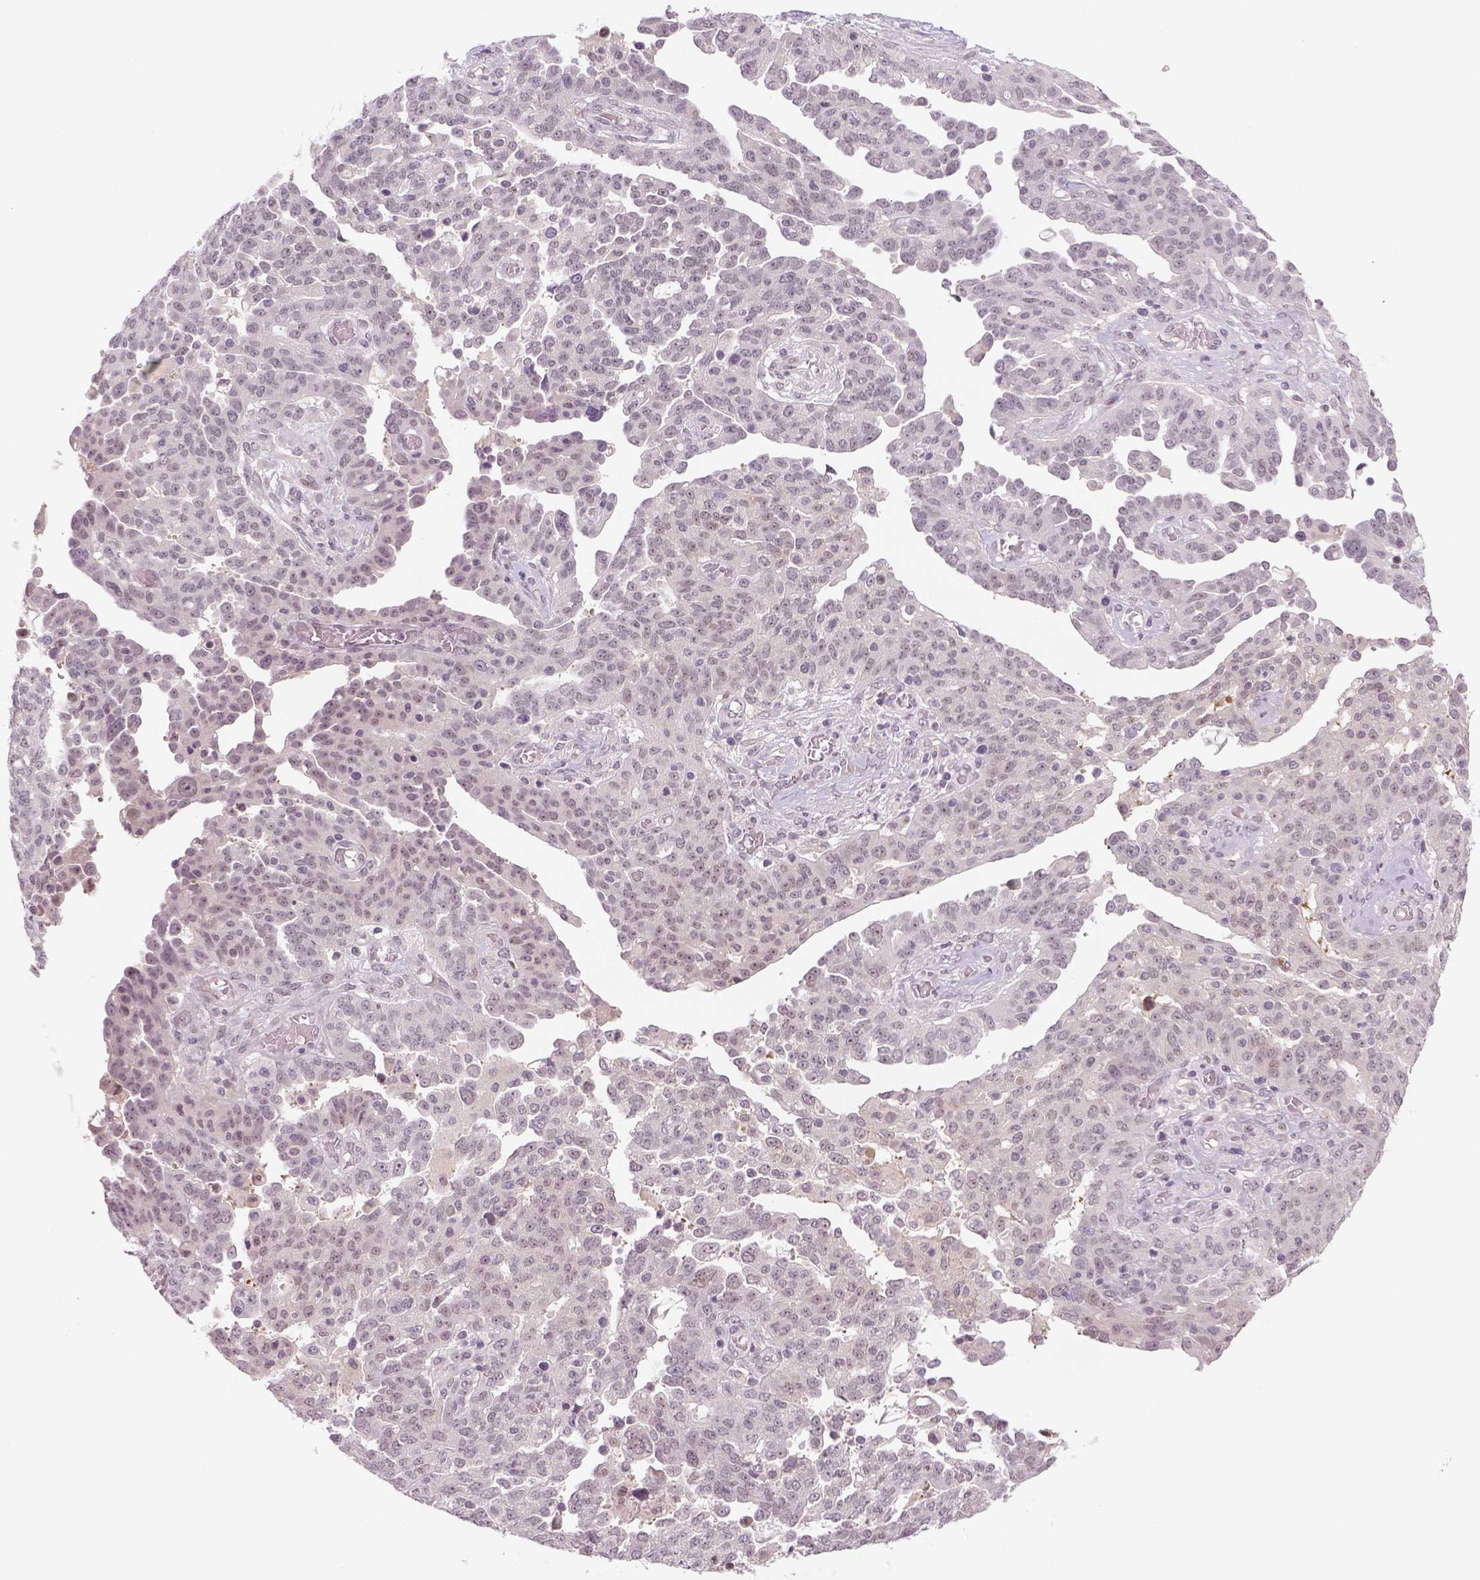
{"staining": {"intensity": "negative", "quantity": "none", "location": "none"}, "tissue": "ovarian cancer", "cell_type": "Tumor cells", "image_type": "cancer", "snomed": [{"axis": "morphology", "description": "Cystadenocarcinoma, serous, NOS"}, {"axis": "topography", "description": "Ovary"}], "caption": "DAB immunohistochemical staining of ovarian cancer (serous cystadenocarcinoma) displays no significant staining in tumor cells.", "gene": "MAGEB3", "patient": {"sex": "female", "age": 67}}